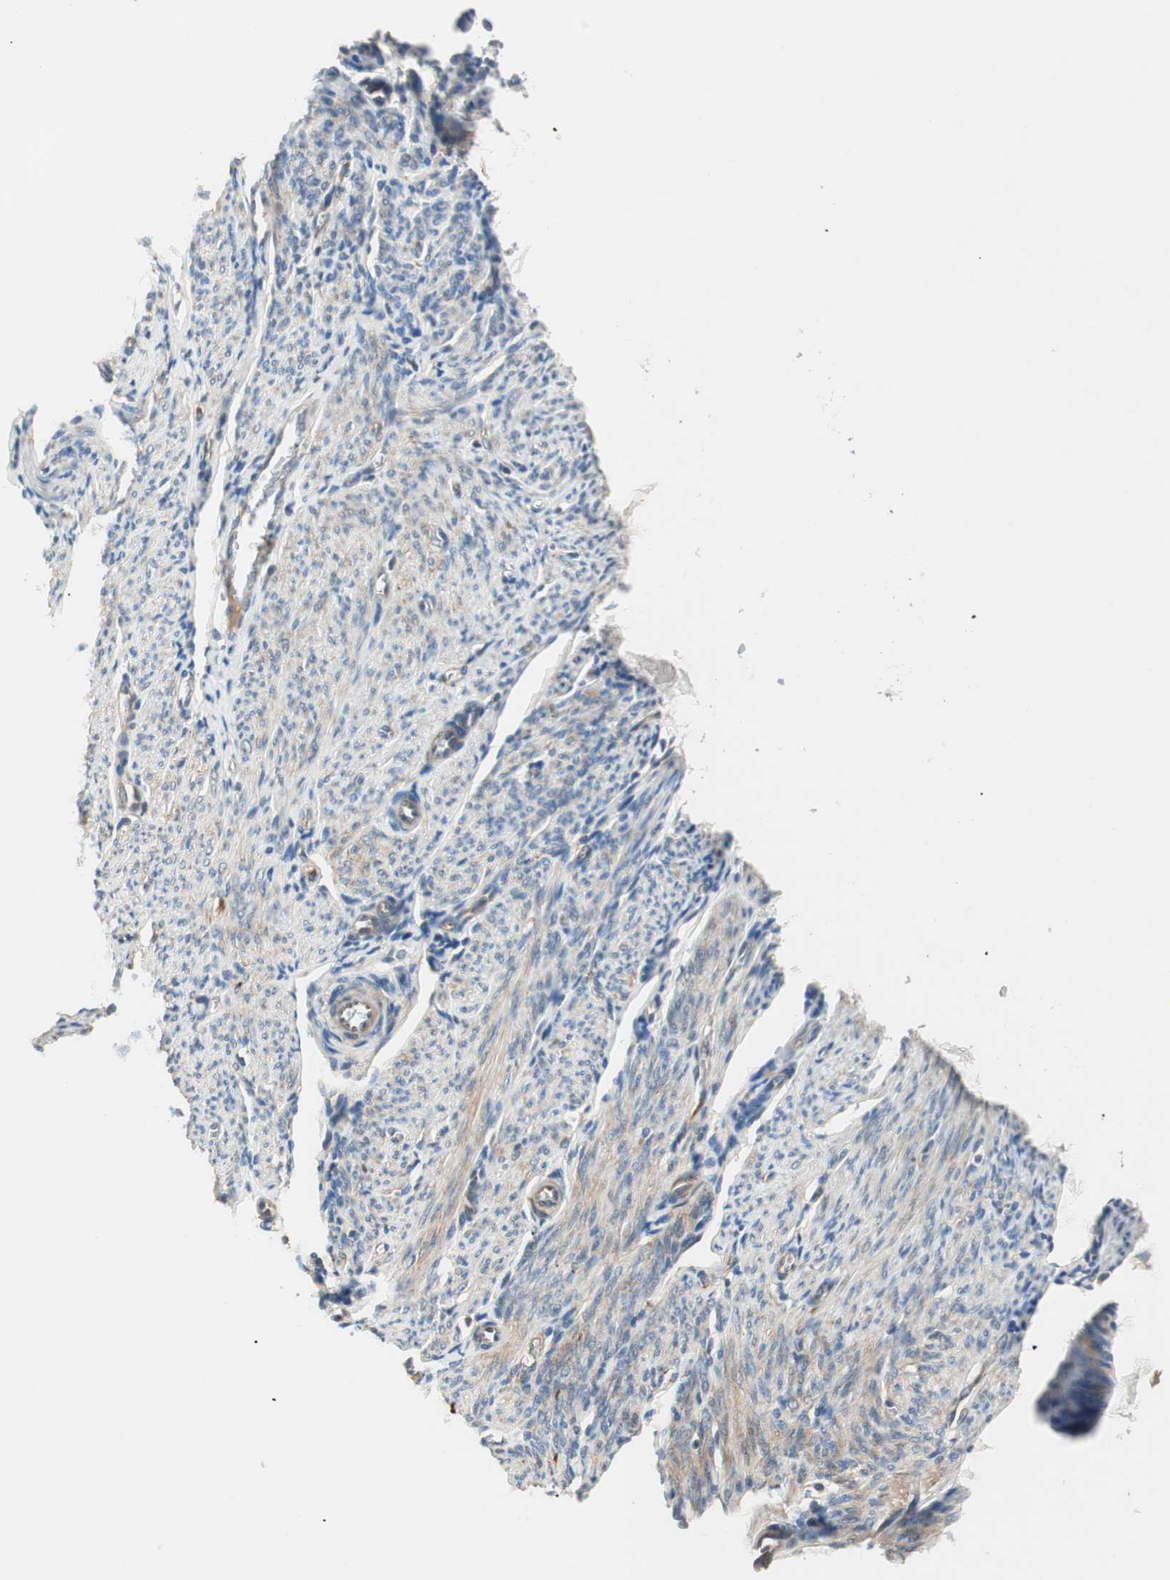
{"staining": {"intensity": "moderate", "quantity": "25%-75%", "location": "cytoplasmic/membranous"}, "tissue": "endometrium", "cell_type": "Cells in endometrial stroma", "image_type": "normal", "snomed": [{"axis": "morphology", "description": "Normal tissue, NOS"}, {"axis": "topography", "description": "Endometrium"}], "caption": "Immunohistochemical staining of unremarkable human endometrium reveals 25%-75% levels of moderate cytoplasmic/membranous protein expression in approximately 25%-75% of cells in endometrial stroma.", "gene": "HPN", "patient": {"sex": "female", "age": 61}}